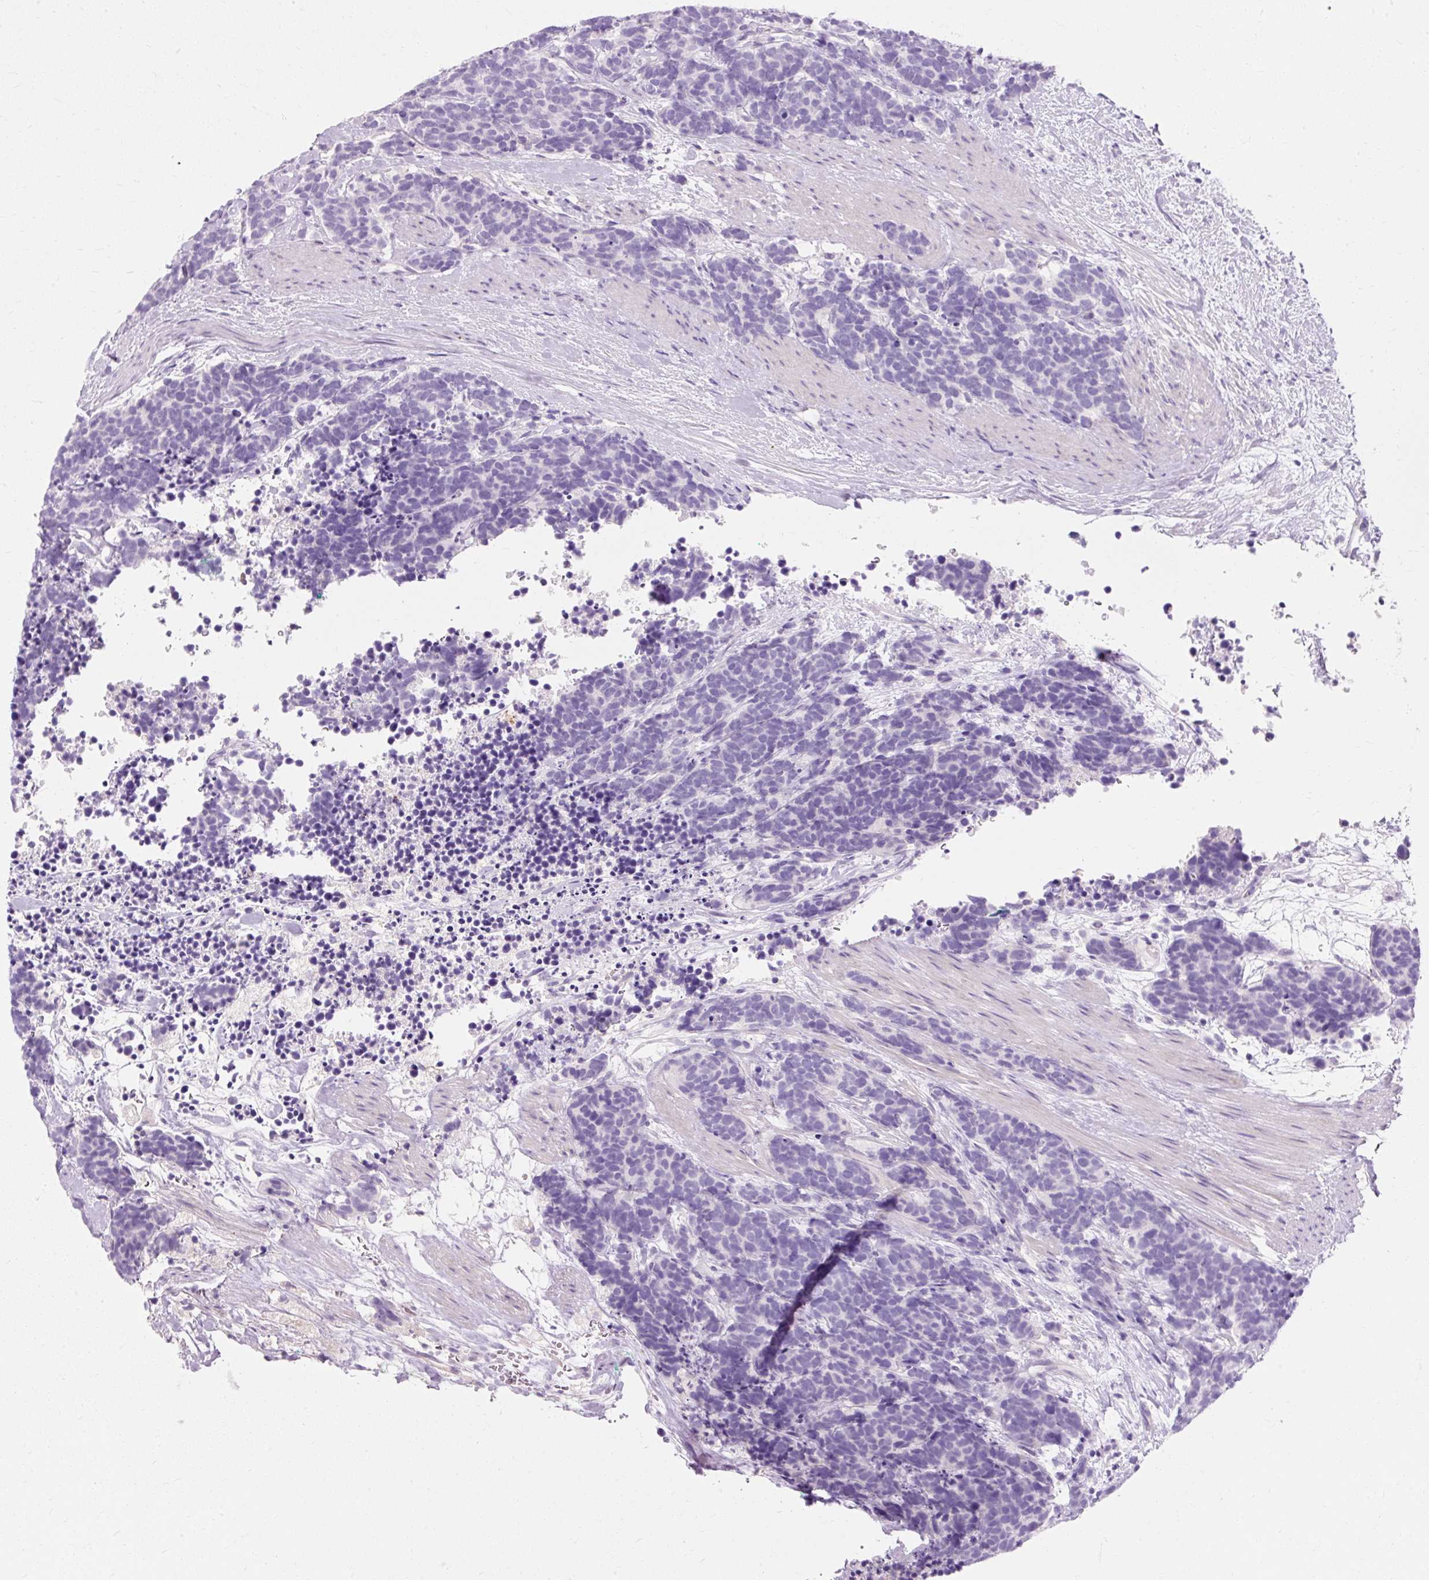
{"staining": {"intensity": "negative", "quantity": "none", "location": "none"}, "tissue": "carcinoid", "cell_type": "Tumor cells", "image_type": "cancer", "snomed": [{"axis": "morphology", "description": "Carcinoma, NOS"}, {"axis": "morphology", "description": "Carcinoid, malignant, NOS"}, {"axis": "topography", "description": "Prostate"}], "caption": "IHC photomicrograph of carcinoma stained for a protein (brown), which shows no staining in tumor cells.", "gene": "CLDN25", "patient": {"sex": "male", "age": 57}}